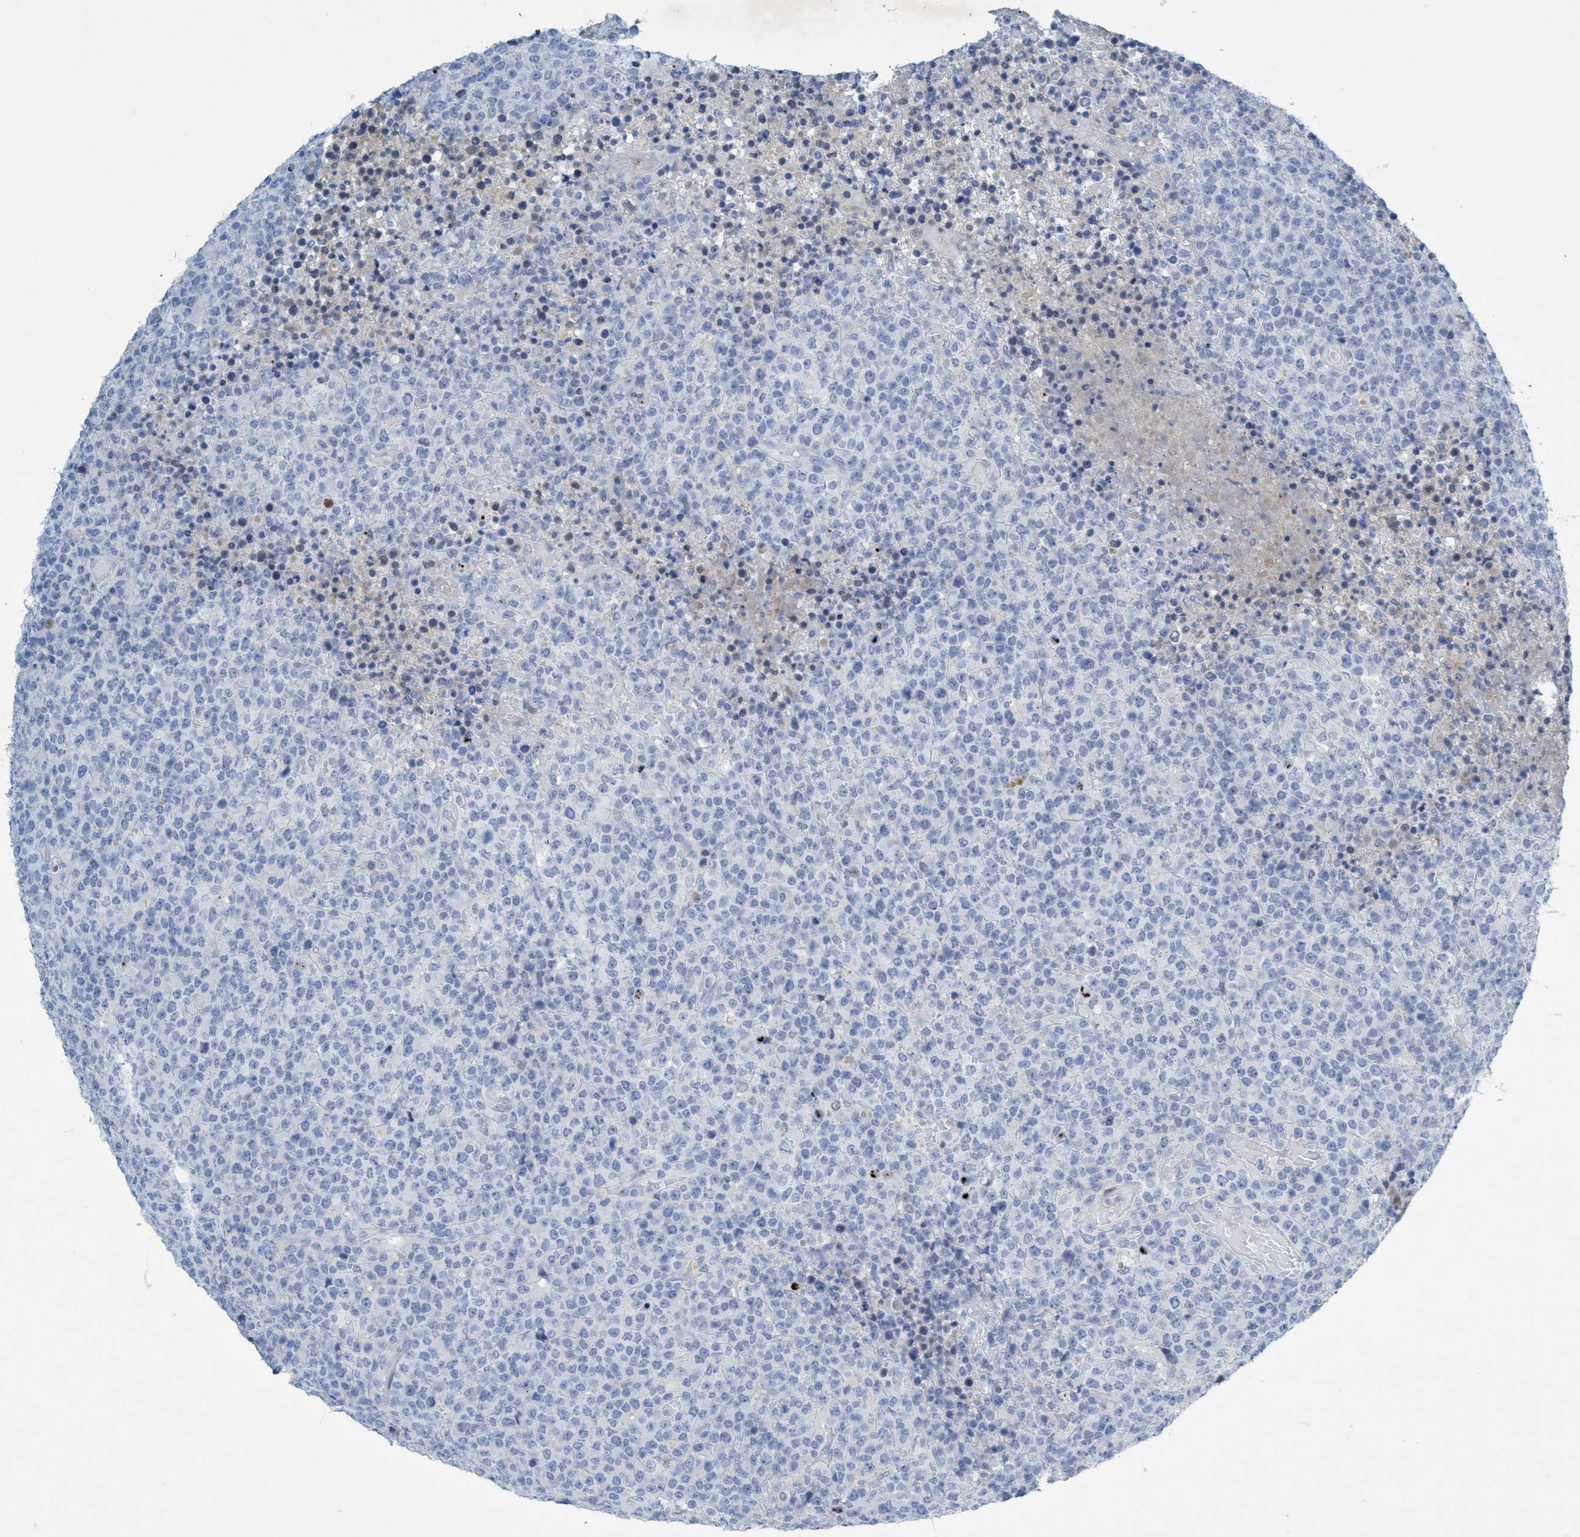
{"staining": {"intensity": "negative", "quantity": "none", "location": "none"}, "tissue": "lymphoma", "cell_type": "Tumor cells", "image_type": "cancer", "snomed": [{"axis": "morphology", "description": "Malignant lymphoma, non-Hodgkin's type, High grade"}, {"axis": "topography", "description": "Lymph node"}], "caption": "Immunohistochemistry (IHC) histopathology image of malignant lymphoma, non-Hodgkin's type (high-grade) stained for a protein (brown), which displays no positivity in tumor cells.", "gene": "RNF208", "patient": {"sex": "male", "age": 13}}